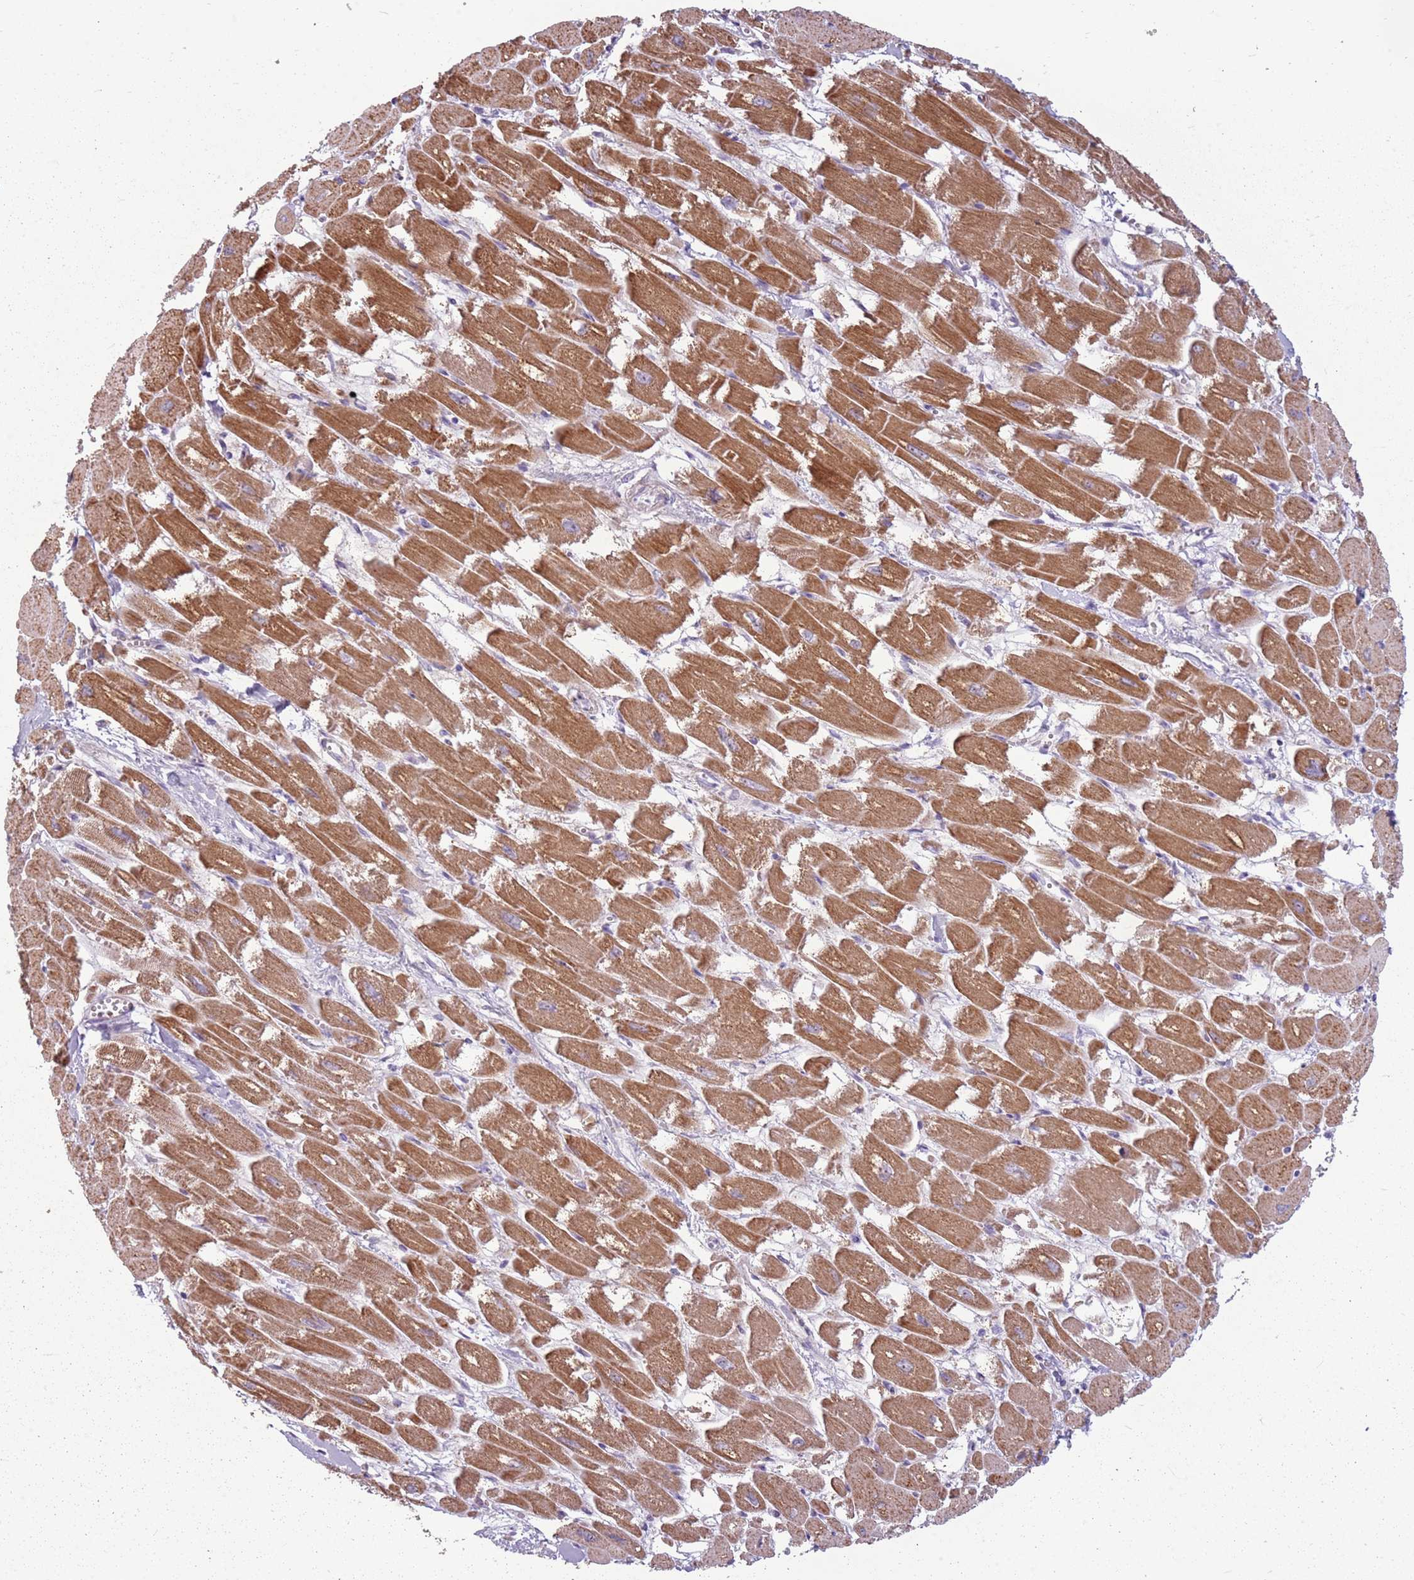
{"staining": {"intensity": "strong", "quantity": ">75%", "location": "cytoplasmic/membranous"}, "tissue": "heart muscle", "cell_type": "Cardiomyocytes", "image_type": "normal", "snomed": [{"axis": "morphology", "description": "Normal tissue, NOS"}, {"axis": "topography", "description": "Heart"}], "caption": "Immunohistochemistry (IHC) of unremarkable human heart muscle displays high levels of strong cytoplasmic/membranous staining in about >75% of cardiomyocytes. Nuclei are stained in blue.", "gene": "ZNF530", "patient": {"sex": "male", "age": 54}}